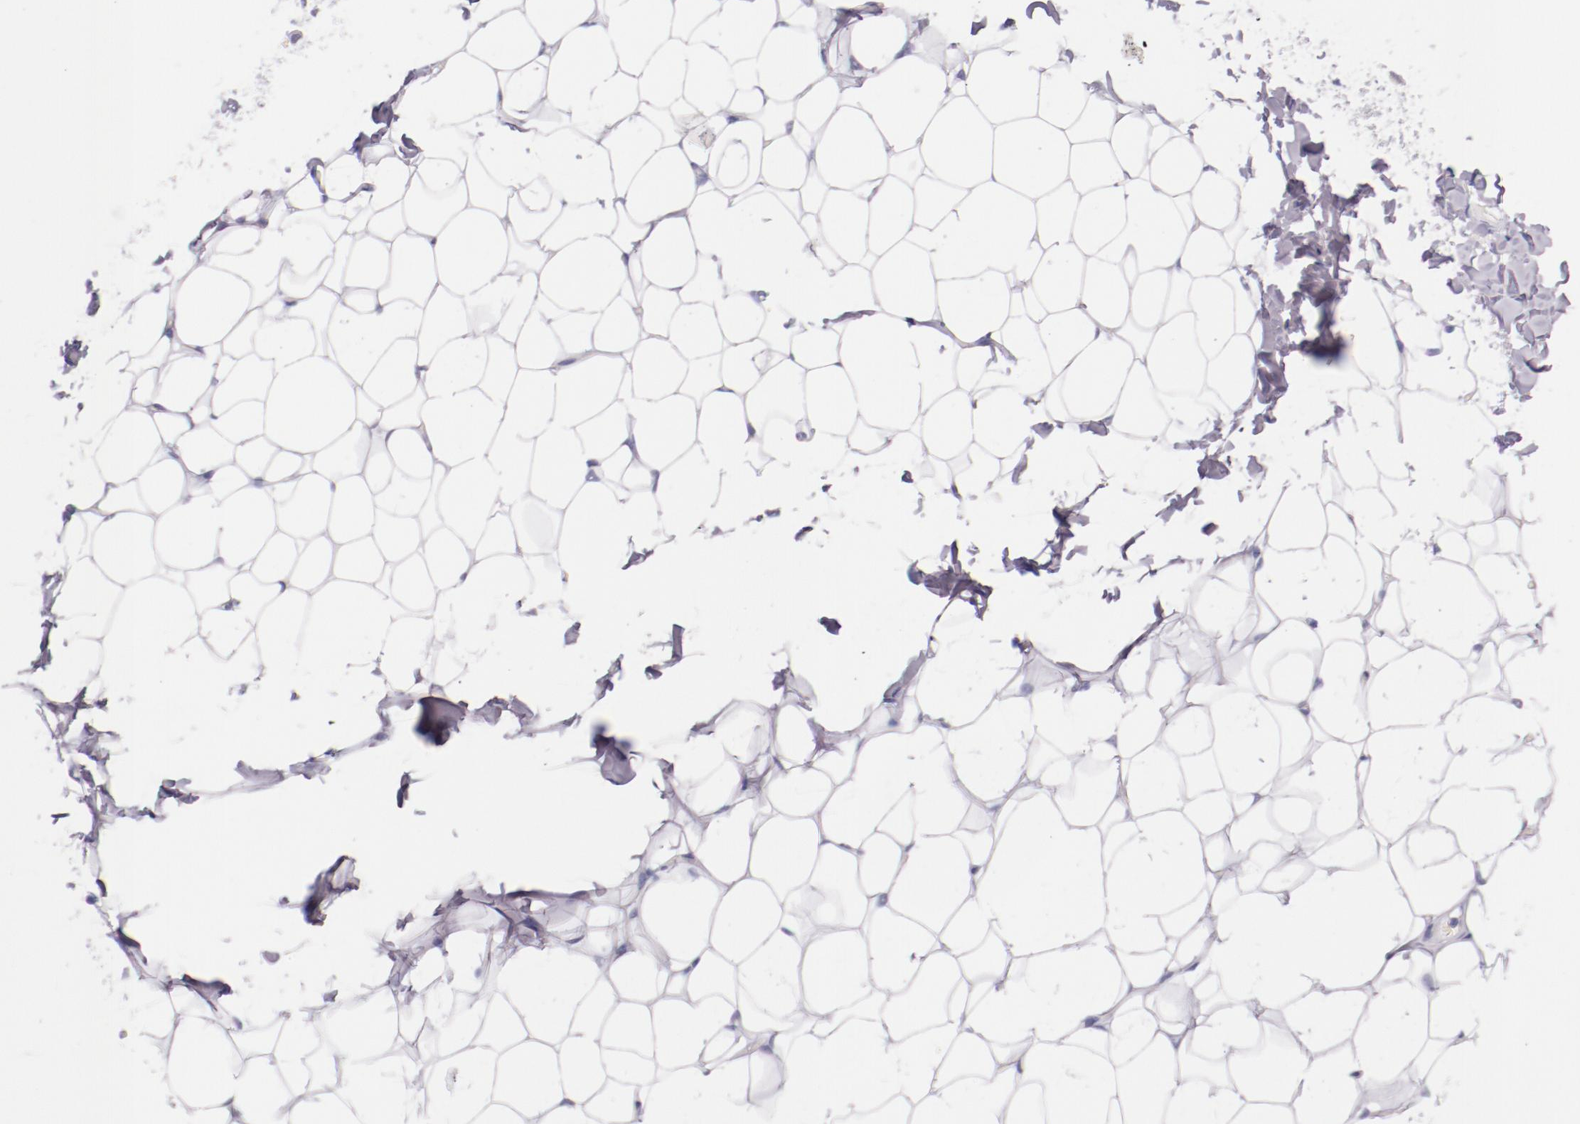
{"staining": {"intensity": "negative", "quantity": "none", "location": "none"}, "tissue": "adipose tissue", "cell_type": "Adipocytes", "image_type": "normal", "snomed": [{"axis": "morphology", "description": "Normal tissue, NOS"}, {"axis": "topography", "description": "Soft tissue"}], "caption": "This histopathology image is of normal adipose tissue stained with immunohistochemistry (IHC) to label a protein in brown with the nuclei are counter-stained blue. There is no expression in adipocytes. (Brightfield microscopy of DAB (3,3'-diaminobenzidine) IHC at high magnification).", "gene": "IRF4", "patient": {"sex": "male", "age": 26}}